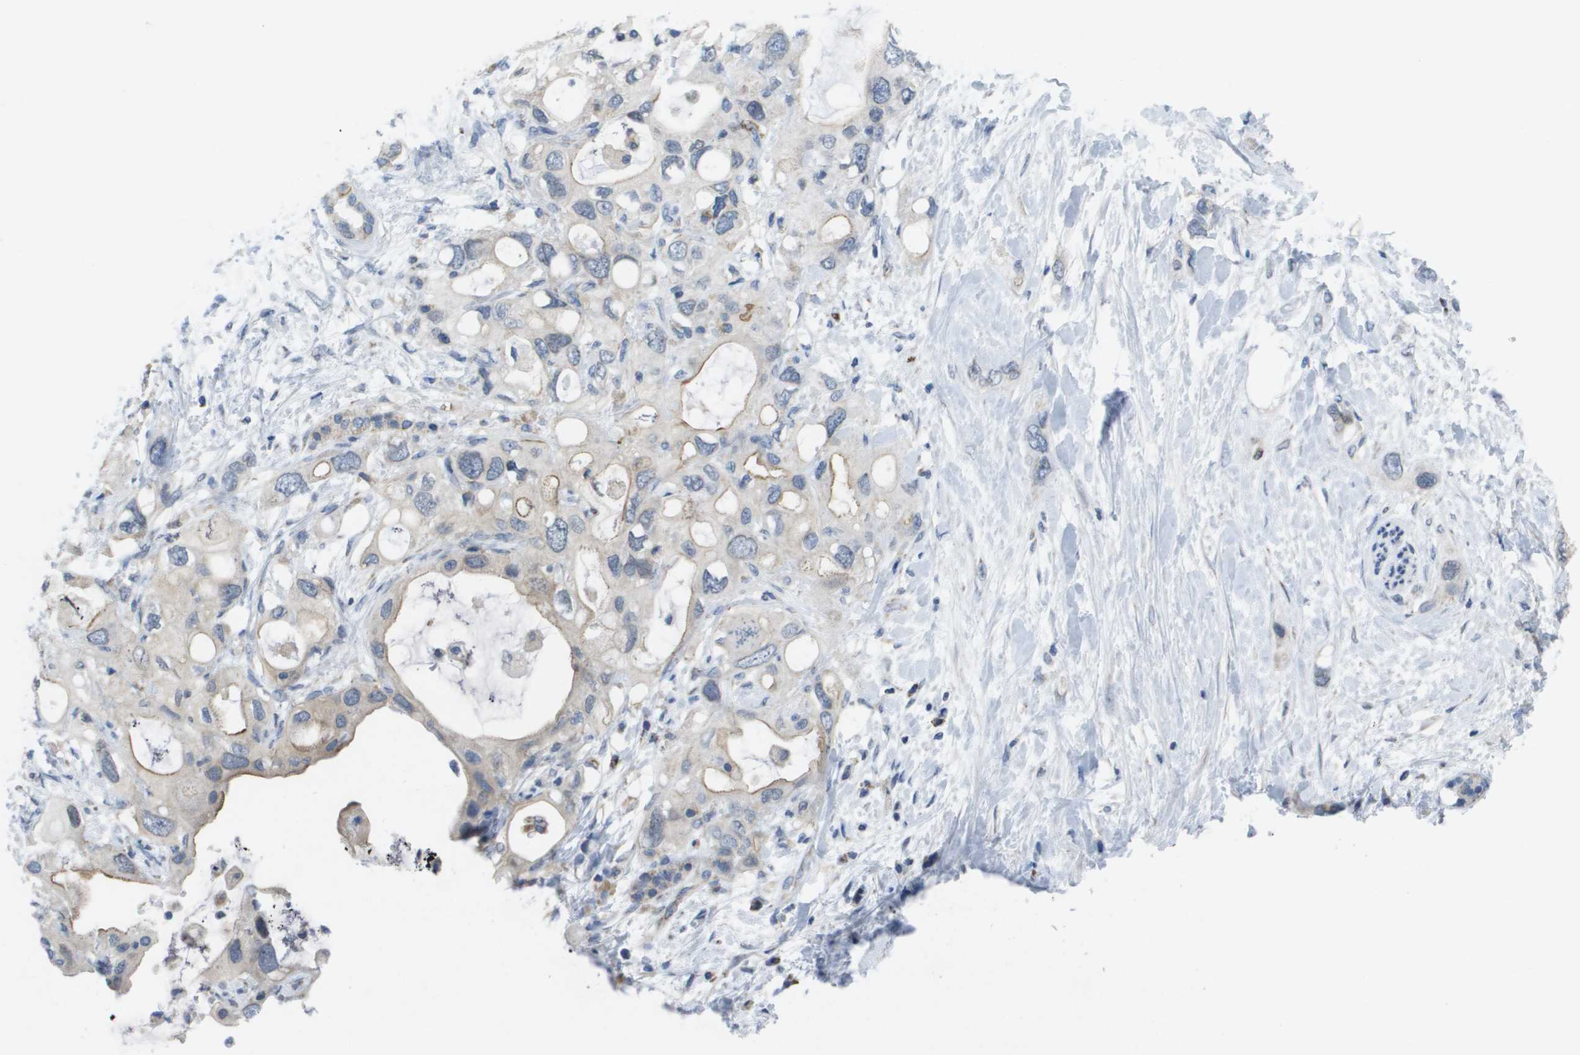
{"staining": {"intensity": "moderate", "quantity": "<25%", "location": "cytoplasmic/membranous"}, "tissue": "pancreatic cancer", "cell_type": "Tumor cells", "image_type": "cancer", "snomed": [{"axis": "morphology", "description": "Adenocarcinoma, NOS"}, {"axis": "topography", "description": "Pancreas"}], "caption": "Tumor cells display moderate cytoplasmic/membranous staining in approximately <25% of cells in adenocarcinoma (pancreatic). (Brightfield microscopy of DAB IHC at high magnification).", "gene": "TMEM223", "patient": {"sex": "female", "age": 56}}